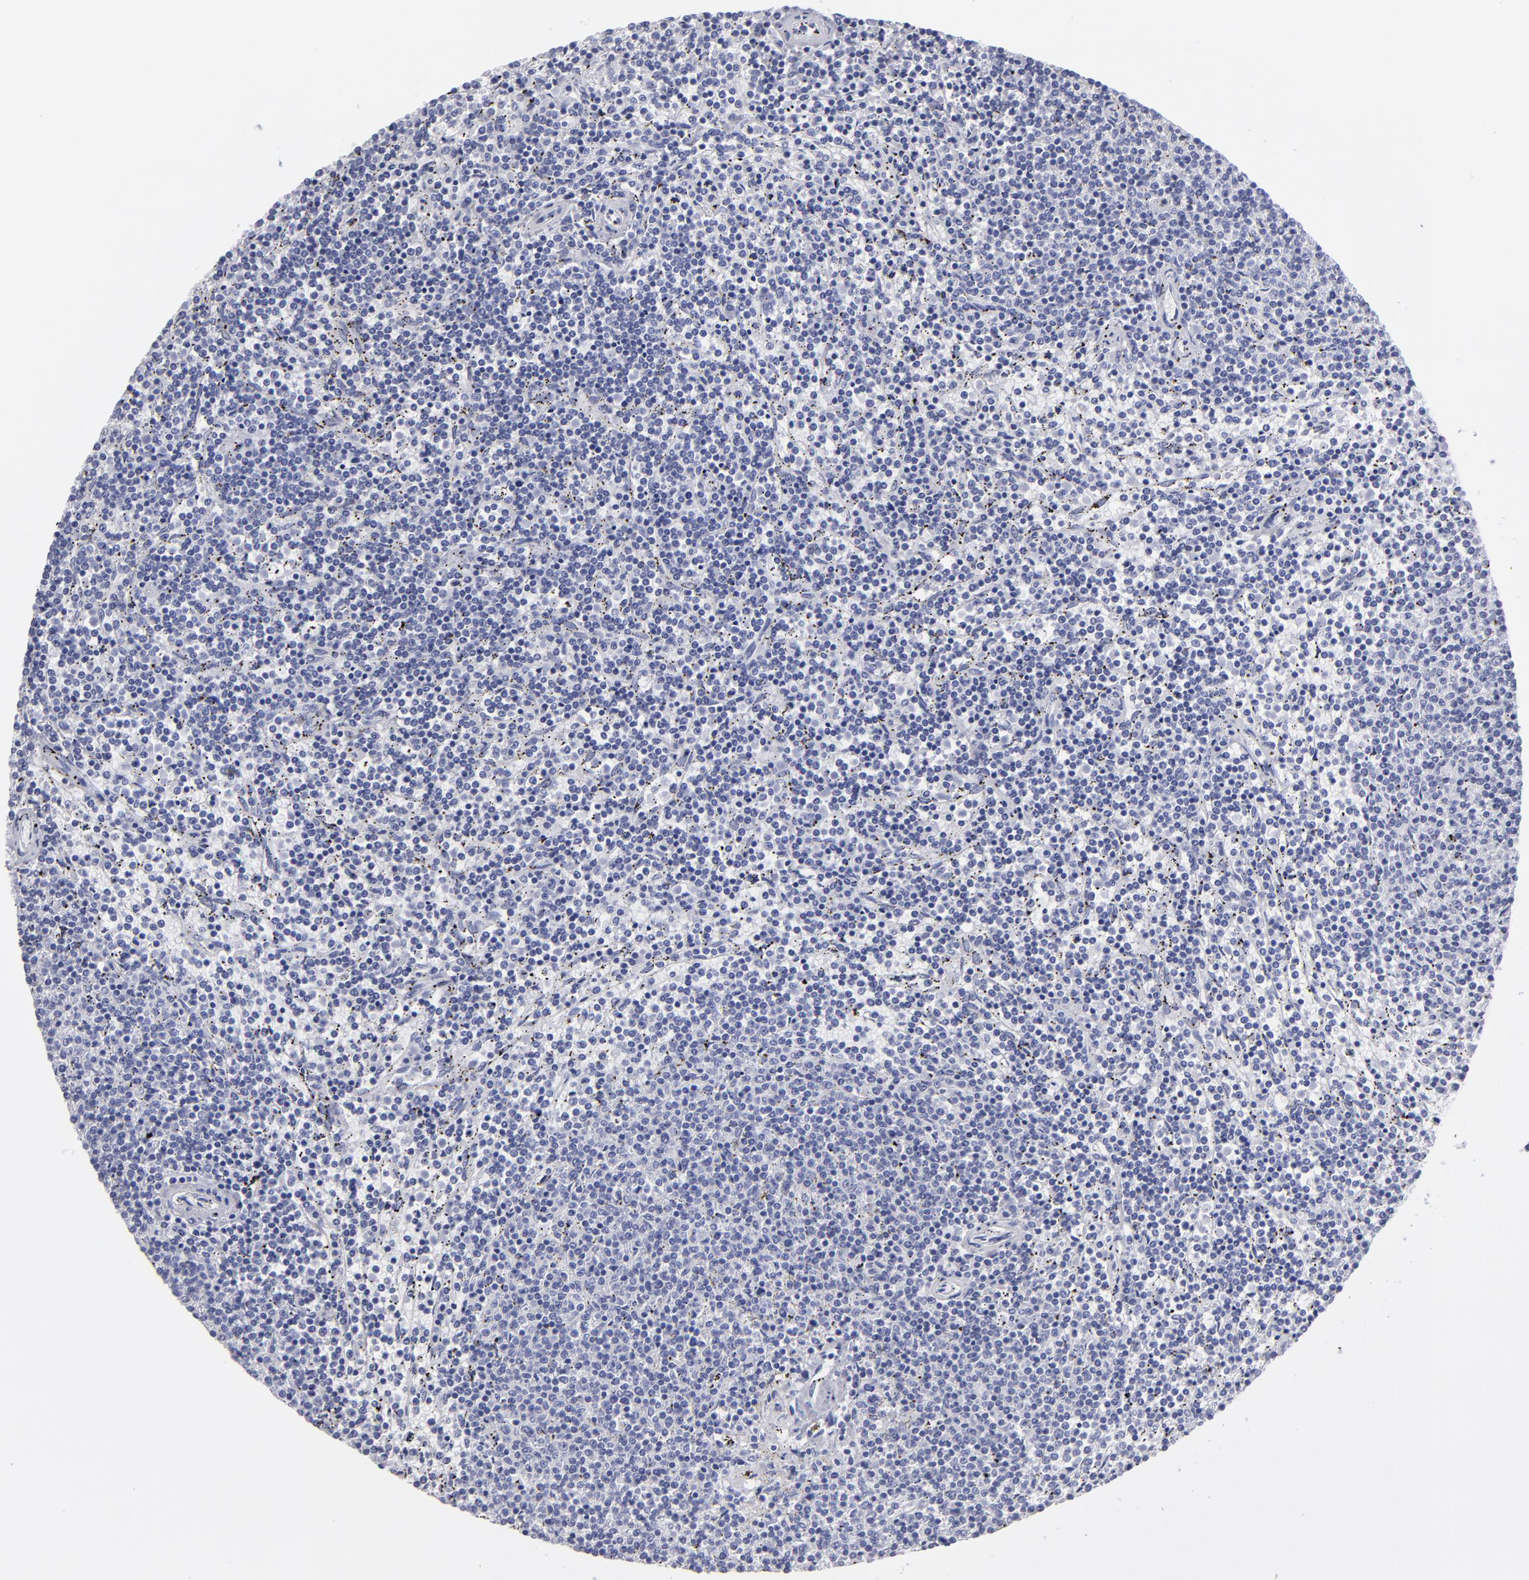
{"staining": {"intensity": "negative", "quantity": "none", "location": "none"}, "tissue": "lymphoma", "cell_type": "Tumor cells", "image_type": "cancer", "snomed": [{"axis": "morphology", "description": "Malignant lymphoma, non-Hodgkin's type, Low grade"}, {"axis": "topography", "description": "Spleen"}], "caption": "Tumor cells show no significant positivity in lymphoma.", "gene": "ALDOB", "patient": {"sex": "female", "age": 50}}